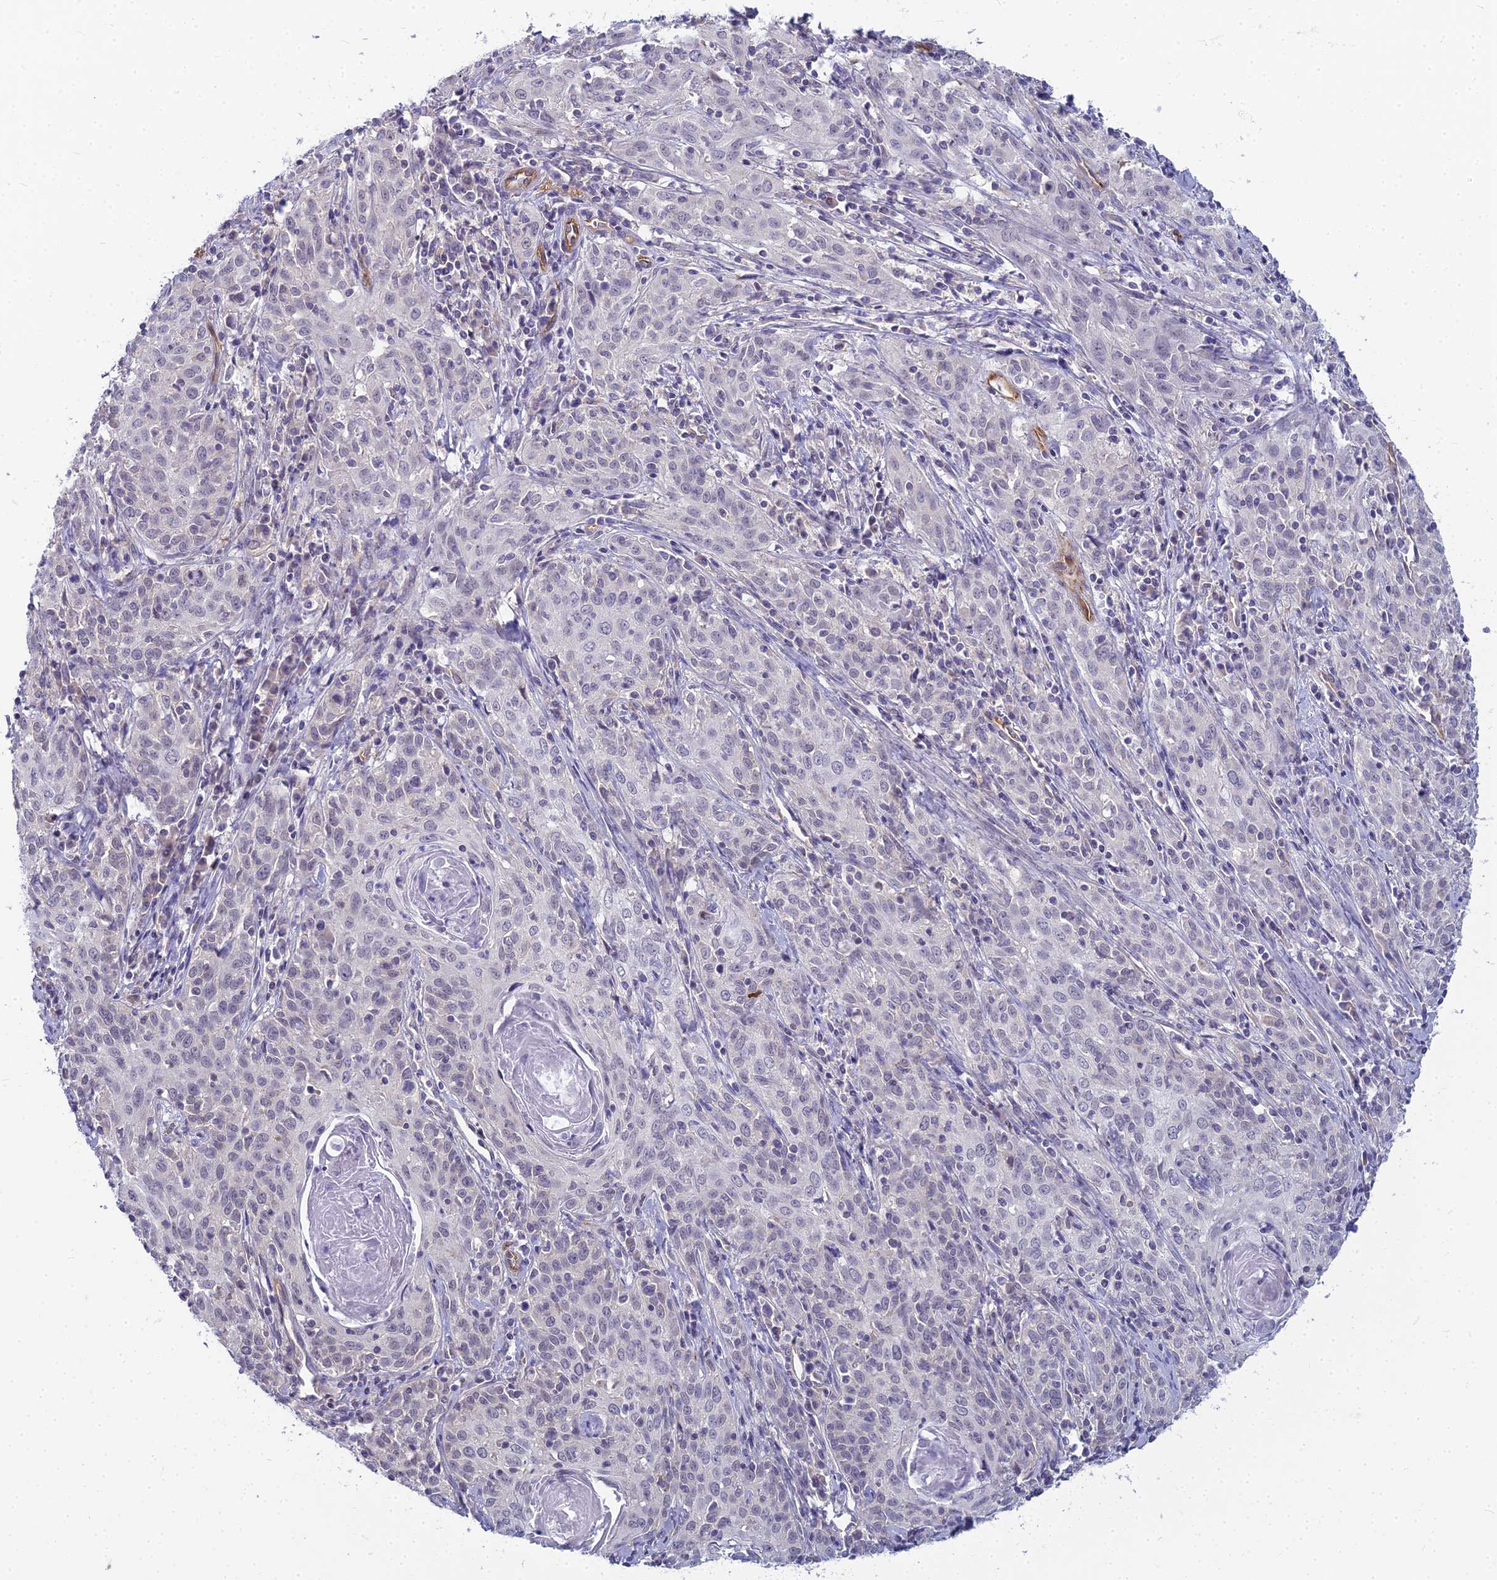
{"staining": {"intensity": "negative", "quantity": "none", "location": "none"}, "tissue": "cervical cancer", "cell_type": "Tumor cells", "image_type": "cancer", "snomed": [{"axis": "morphology", "description": "Squamous cell carcinoma, NOS"}, {"axis": "topography", "description": "Cervix"}], "caption": "Immunohistochemistry (IHC) photomicrograph of squamous cell carcinoma (cervical) stained for a protein (brown), which shows no positivity in tumor cells. (DAB (3,3'-diaminobenzidine) immunohistochemistry with hematoxylin counter stain).", "gene": "RGL3", "patient": {"sex": "female", "age": 57}}